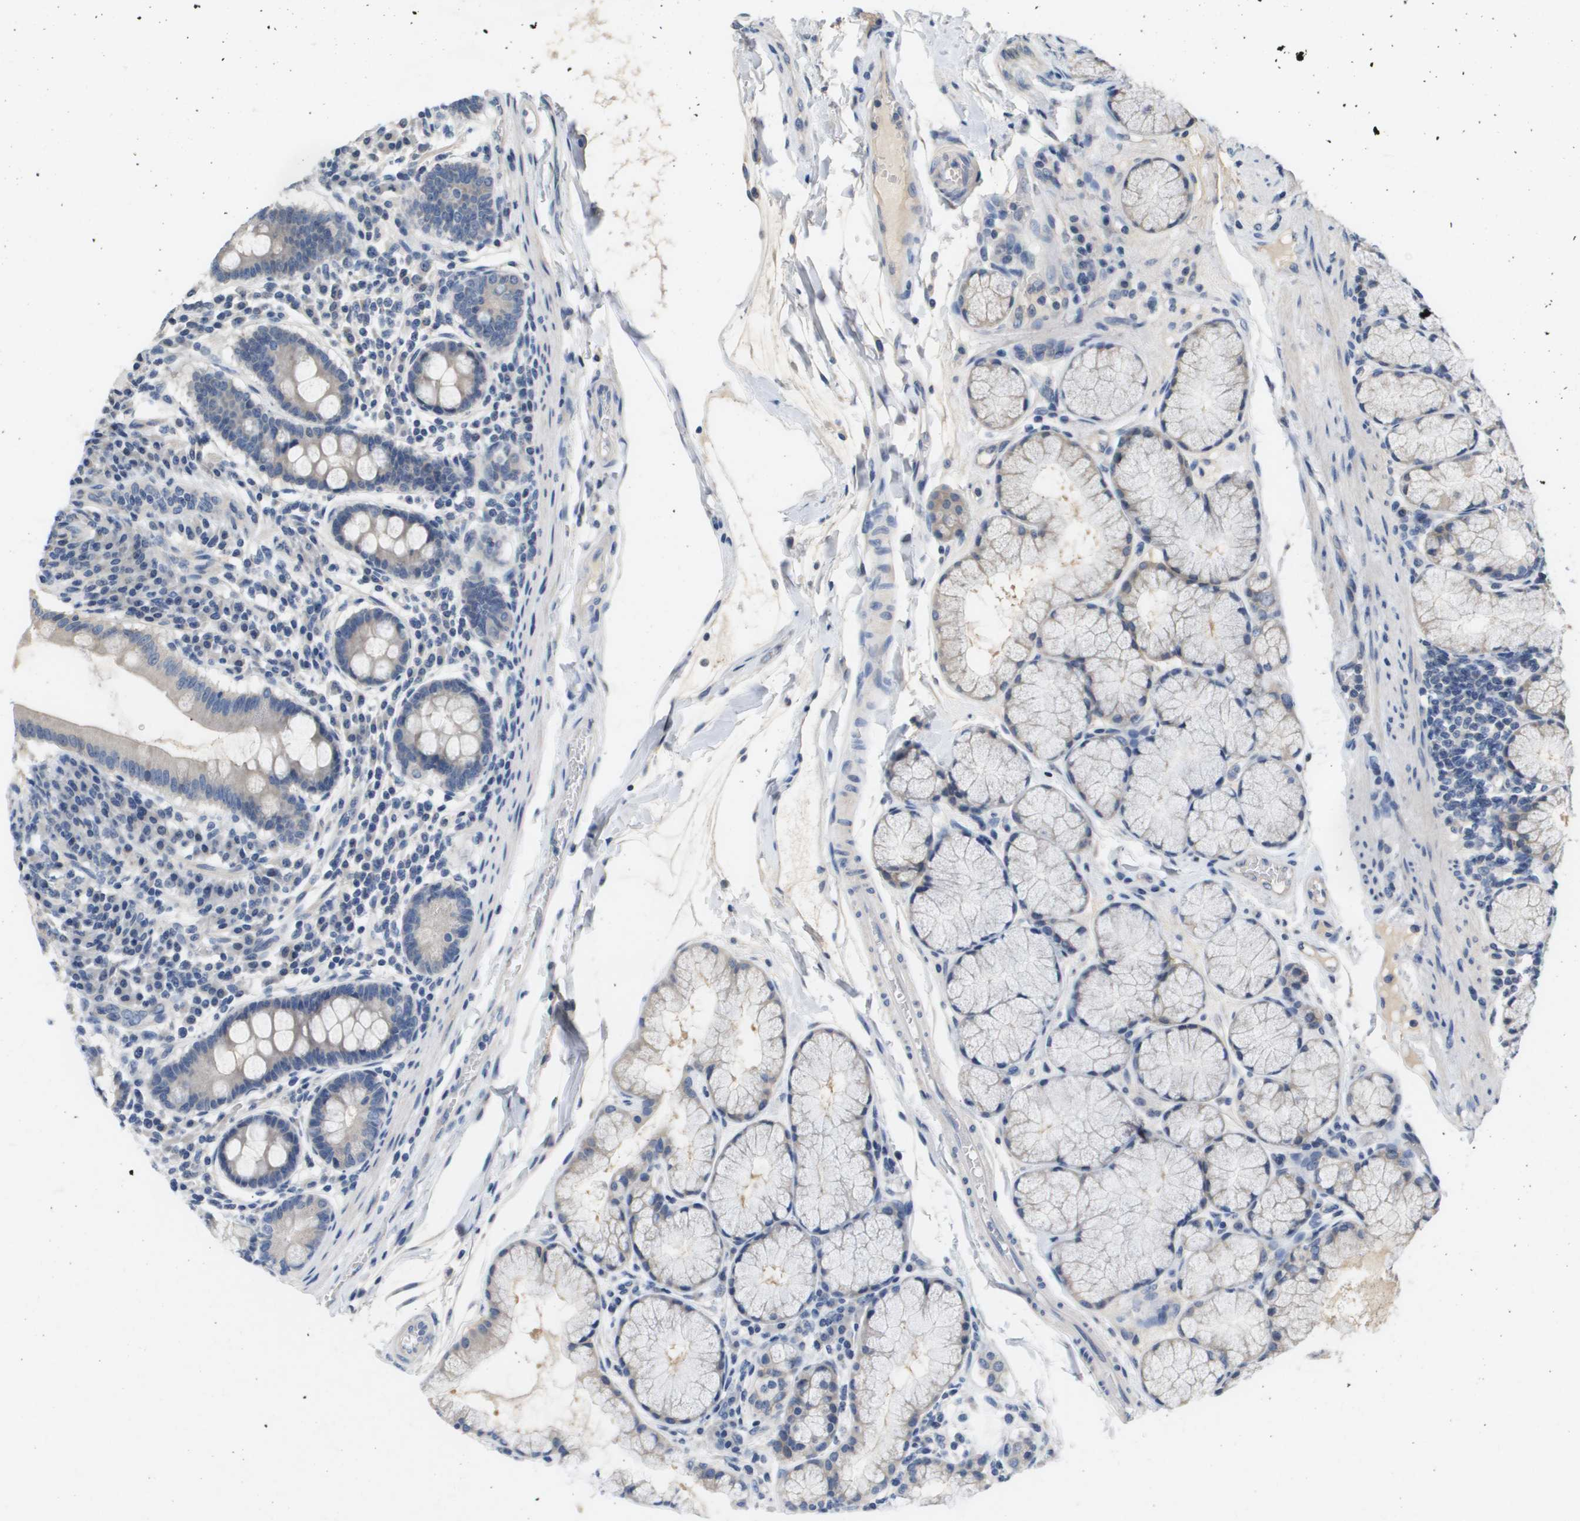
{"staining": {"intensity": "weak", "quantity": "<25%", "location": "cytoplasmic/membranous"}, "tissue": "duodenum", "cell_type": "Glandular cells", "image_type": "normal", "snomed": [{"axis": "morphology", "description": "Normal tissue, NOS"}, {"axis": "topography", "description": "Duodenum"}], "caption": "There is no significant positivity in glandular cells of duodenum. (DAB immunohistochemistry (IHC), high magnification).", "gene": "CAPN11", "patient": {"sex": "male", "age": 50}}